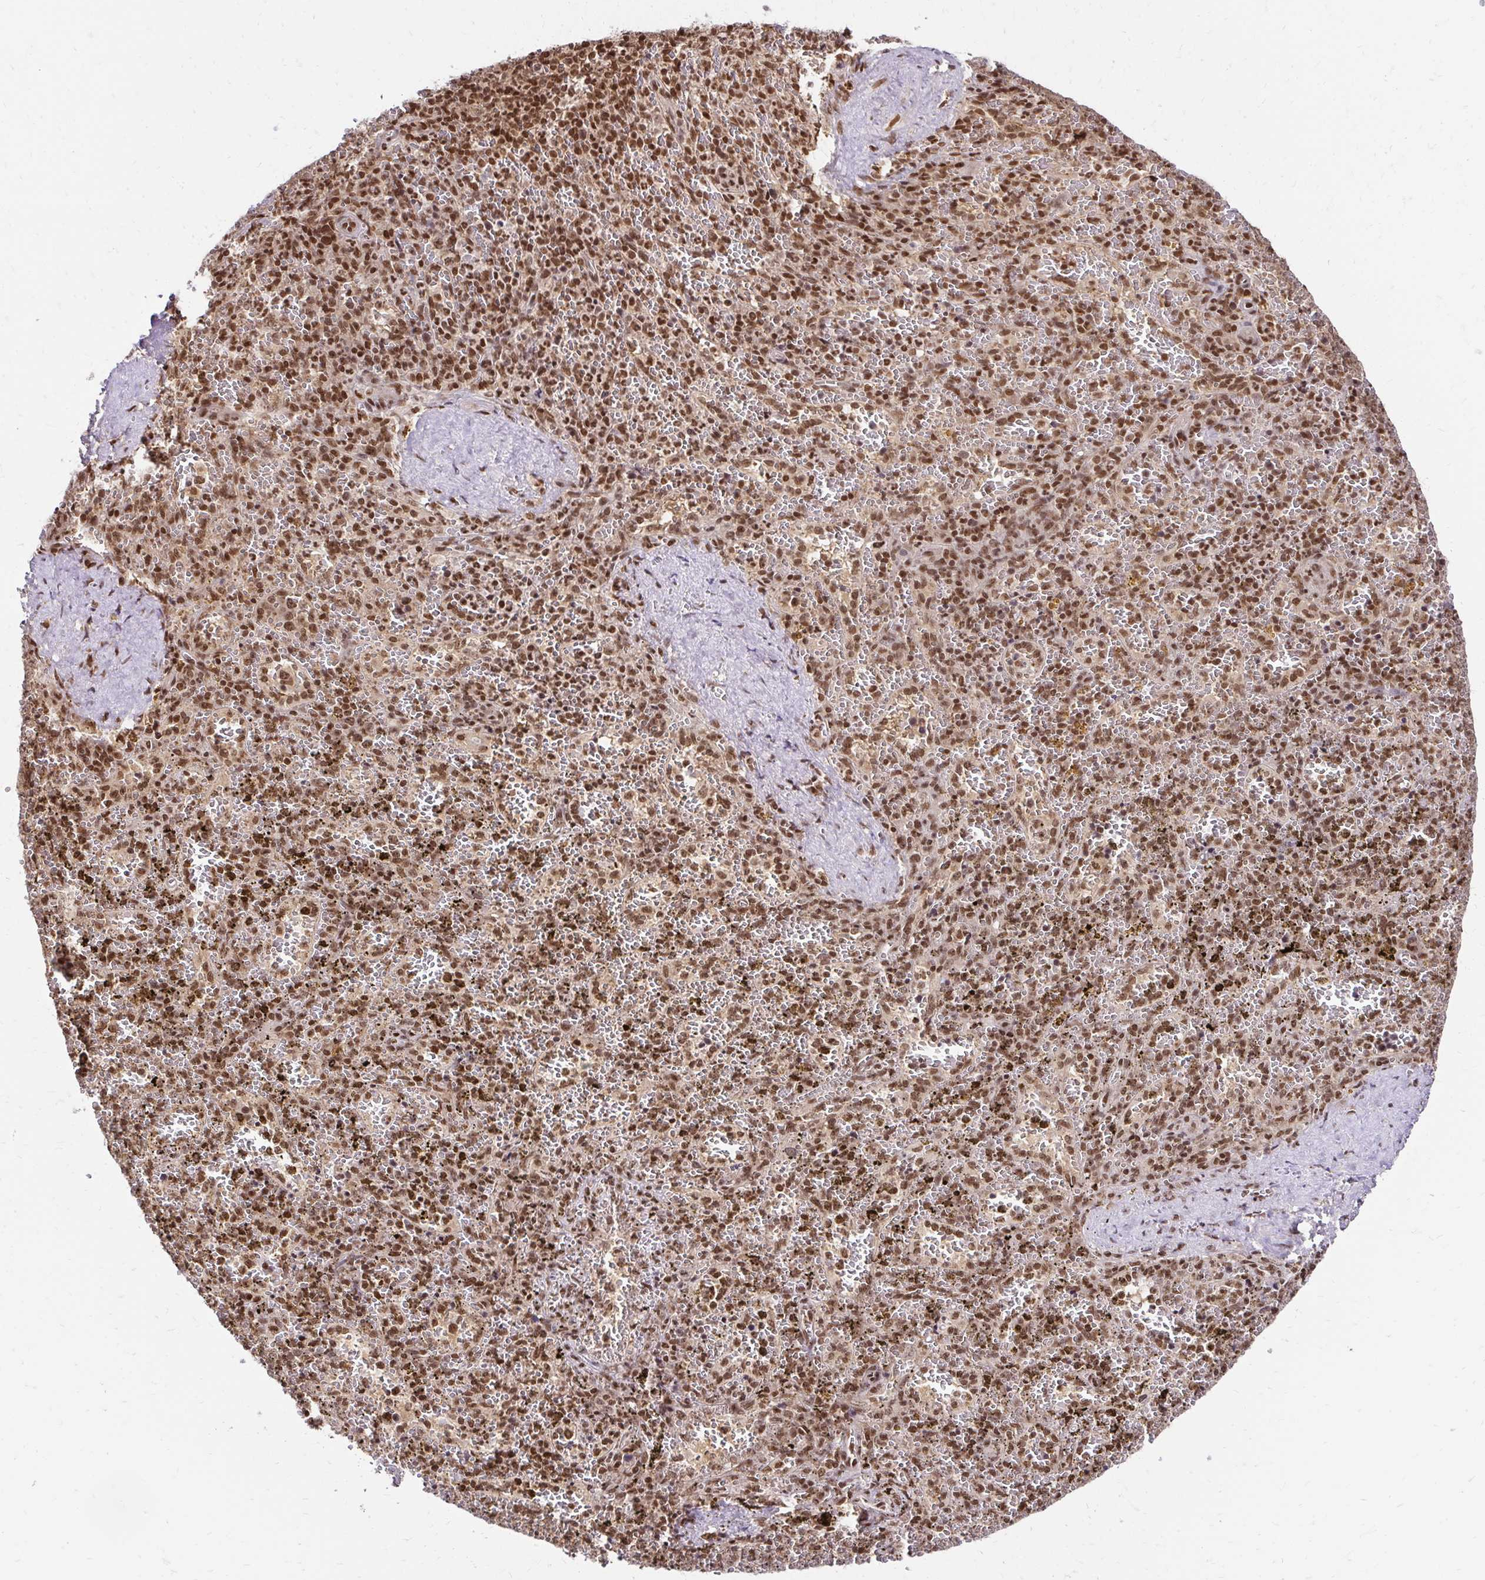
{"staining": {"intensity": "moderate", "quantity": ">75%", "location": "nuclear"}, "tissue": "spleen", "cell_type": "Cells in red pulp", "image_type": "normal", "snomed": [{"axis": "morphology", "description": "Normal tissue, NOS"}, {"axis": "topography", "description": "Spleen"}], "caption": "Moderate nuclear staining for a protein is seen in approximately >75% of cells in red pulp of unremarkable spleen using immunohistochemistry.", "gene": "GLYR1", "patient": {"sex": "female", "age": 50}}